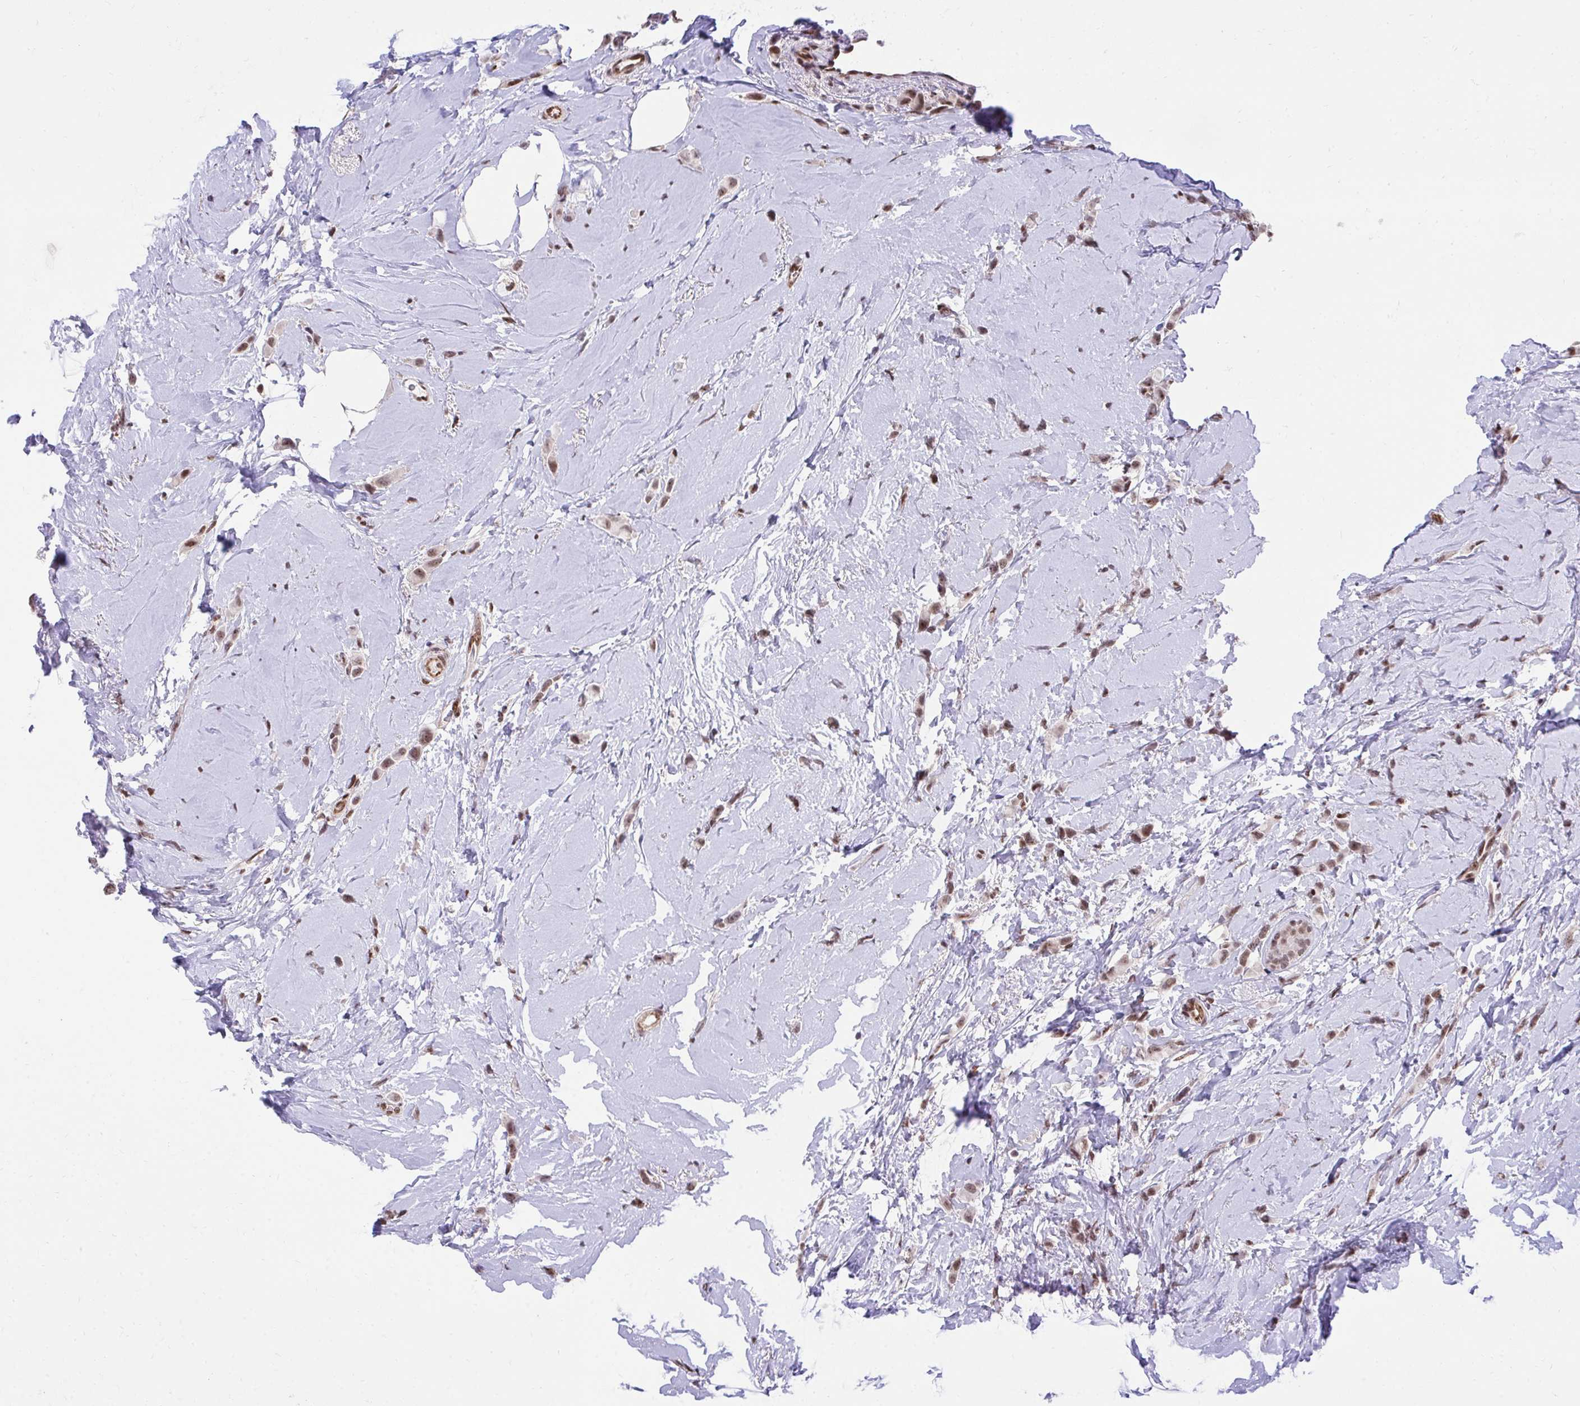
{"staining": {"intensity": "moderate", "quantity": ">75%", "location": "nuclear"}, "tissue": "breast cancer", "cell_type": "Tumor cells", "image_type": "cancer", "snomed": [{"axis": "morphology", "description": "Lobular carcinoma"}, {"axis": "topography", "description": "Breast"}], "caption": "Protein analysis of lobular carcinoma (breast) tissue demonstrates moderate nuclear positivity in about >75% of tumor cells. Using DAB (3,3'-diaminobenzidine) (brown) and hematoxylin (blue) stains, captured at high magnification using brightfield microscopy.", "gene": "HOXA4", "patient": {"sex": "female", "age": 66}}